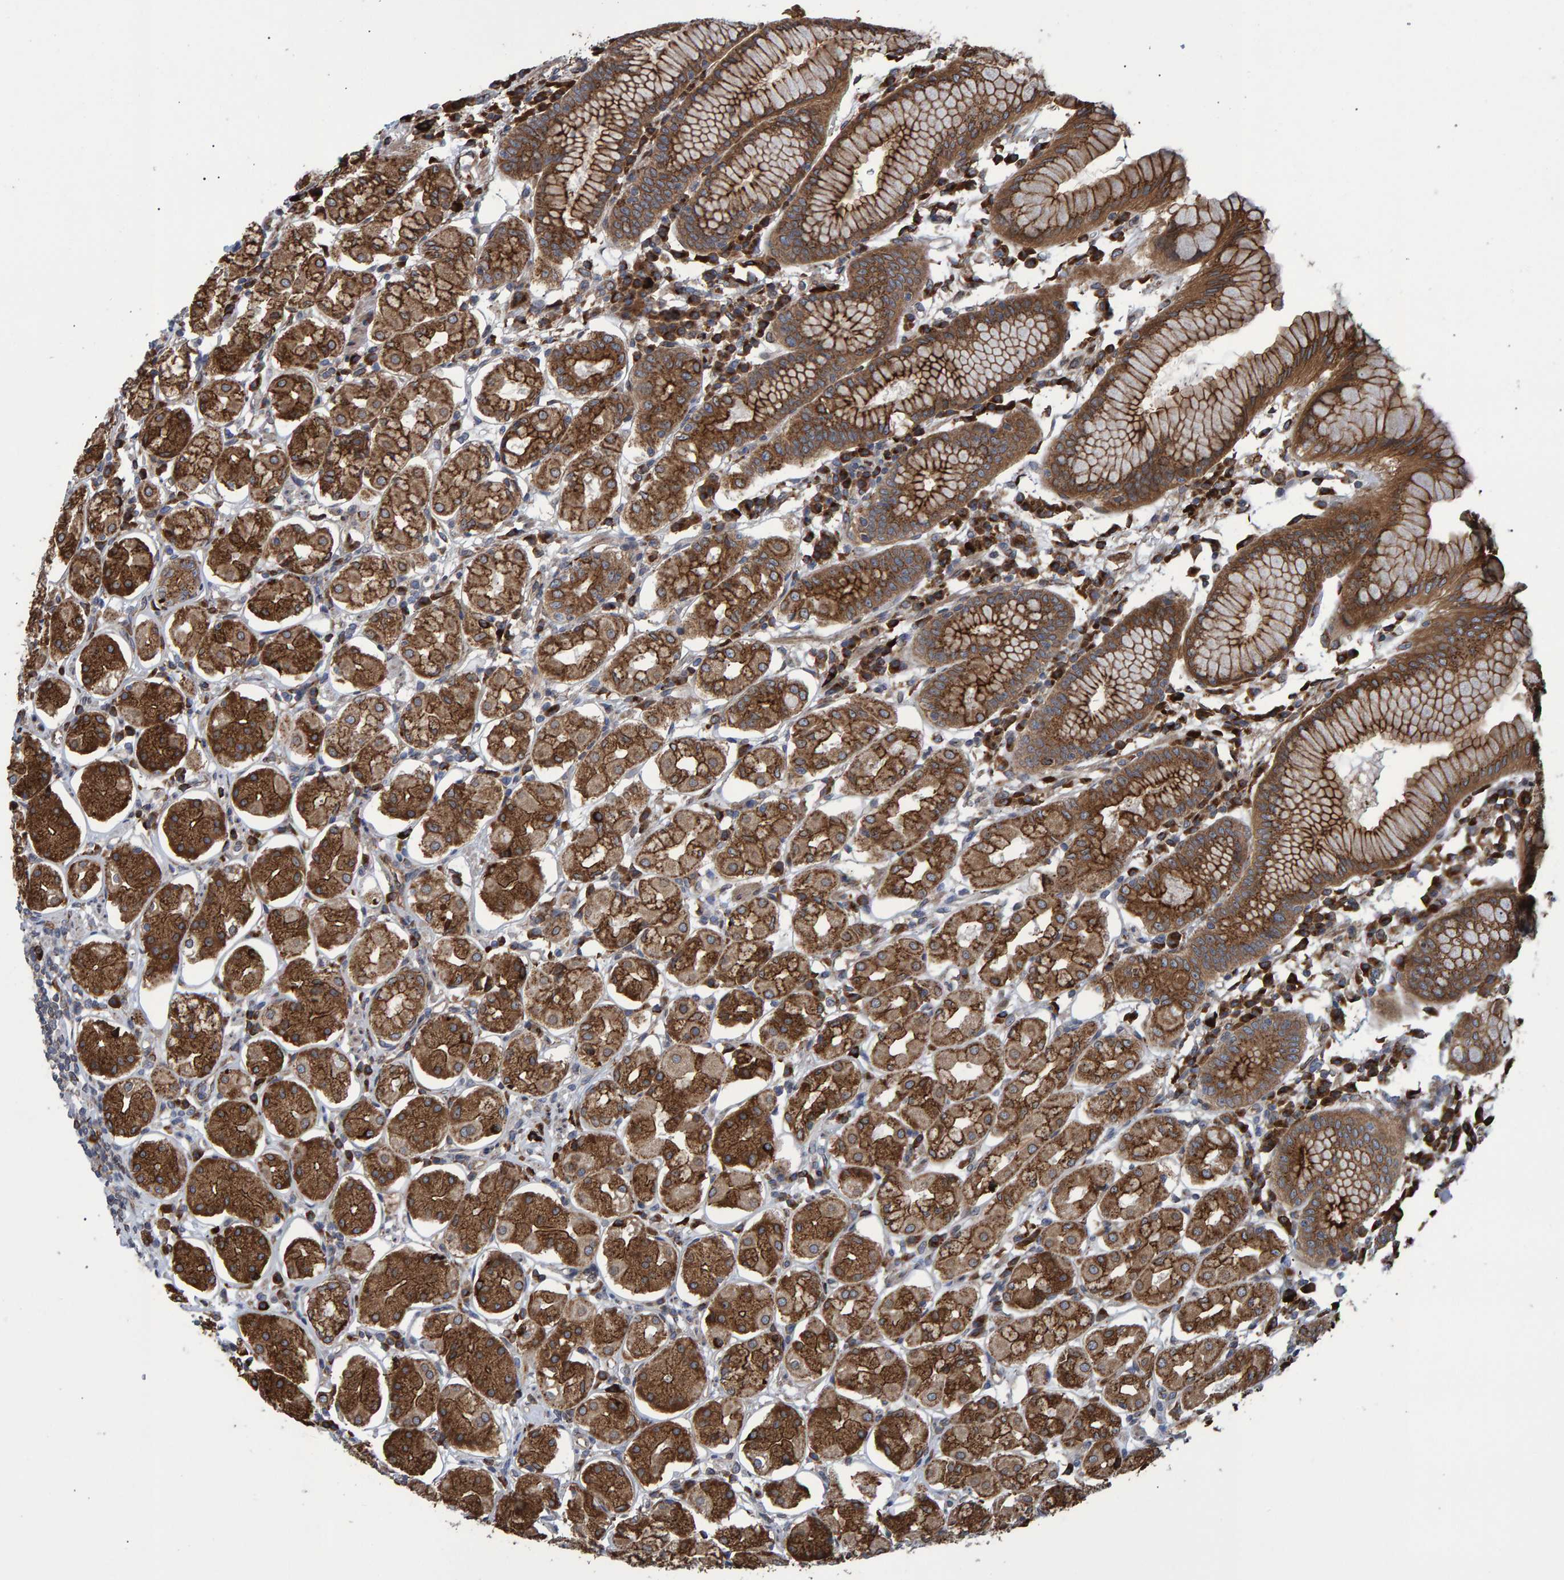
{"staining": {"intensity": "strong", "quantity": ">75%", "location": "cytoplasmic/membranous"}, "tissue": "stomach", "cell_type": "Glandular cells", "image_type": "normal", "snomed": [{"axis": "morphology", "description": "Normal tissue, NOS"}, {"axis": "topography", "description": "Stomach"}, {"axis": "topography", "description": "Stomach, lower"}], "caption": "Strong cytoplasmic/membranous positivity for a protein is seen in about >75% of glandular cells of normal stomach using immunohistochemistry.", "gene": "FAM117A", "patient": {"sex": "female", "age": 56}}